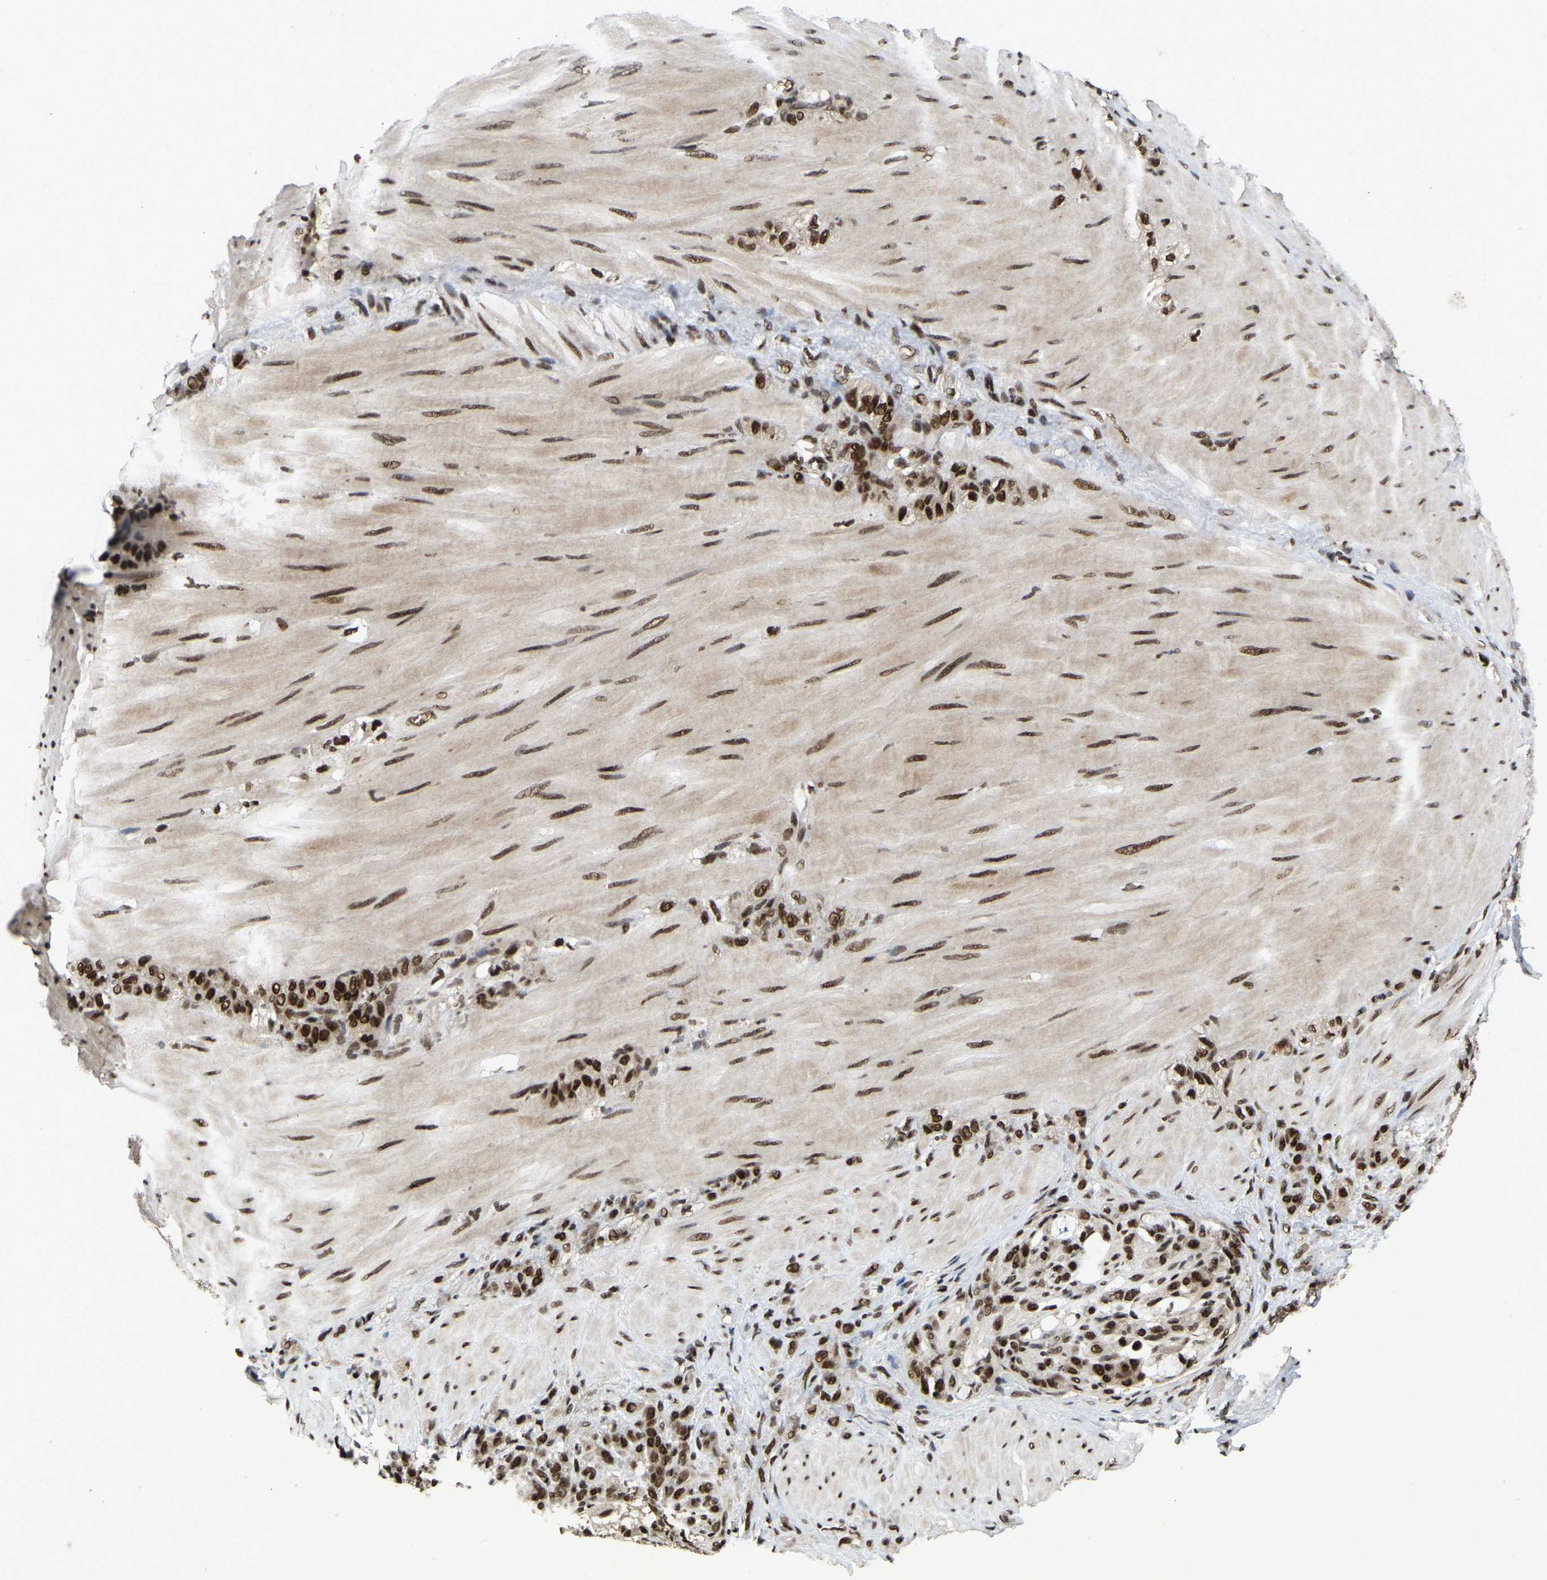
{"staining": {"intensity": "strong", "quantity": ">75%", "location": "nuclear"}, "tissue": "stomach cancer", "cell_type": "Tumor cells", "image_type": "cancer", "snomed": [{"axis": "morphology", "description": "Normal tissue, NOS"}, {"axis": "morphology", "description": "Adenocarcinoma, NOS"}, {"axis": "topography", "description": "Stomach"}], "caption": "This histopathology image displays immunohistochemistry (IHC) staining of human stomach cancer, with high strong nuclear staining in approximately >75% of tumor cells.", "gene": "TBL1XR1", "patient": {"sex": "male", "age": 82}}